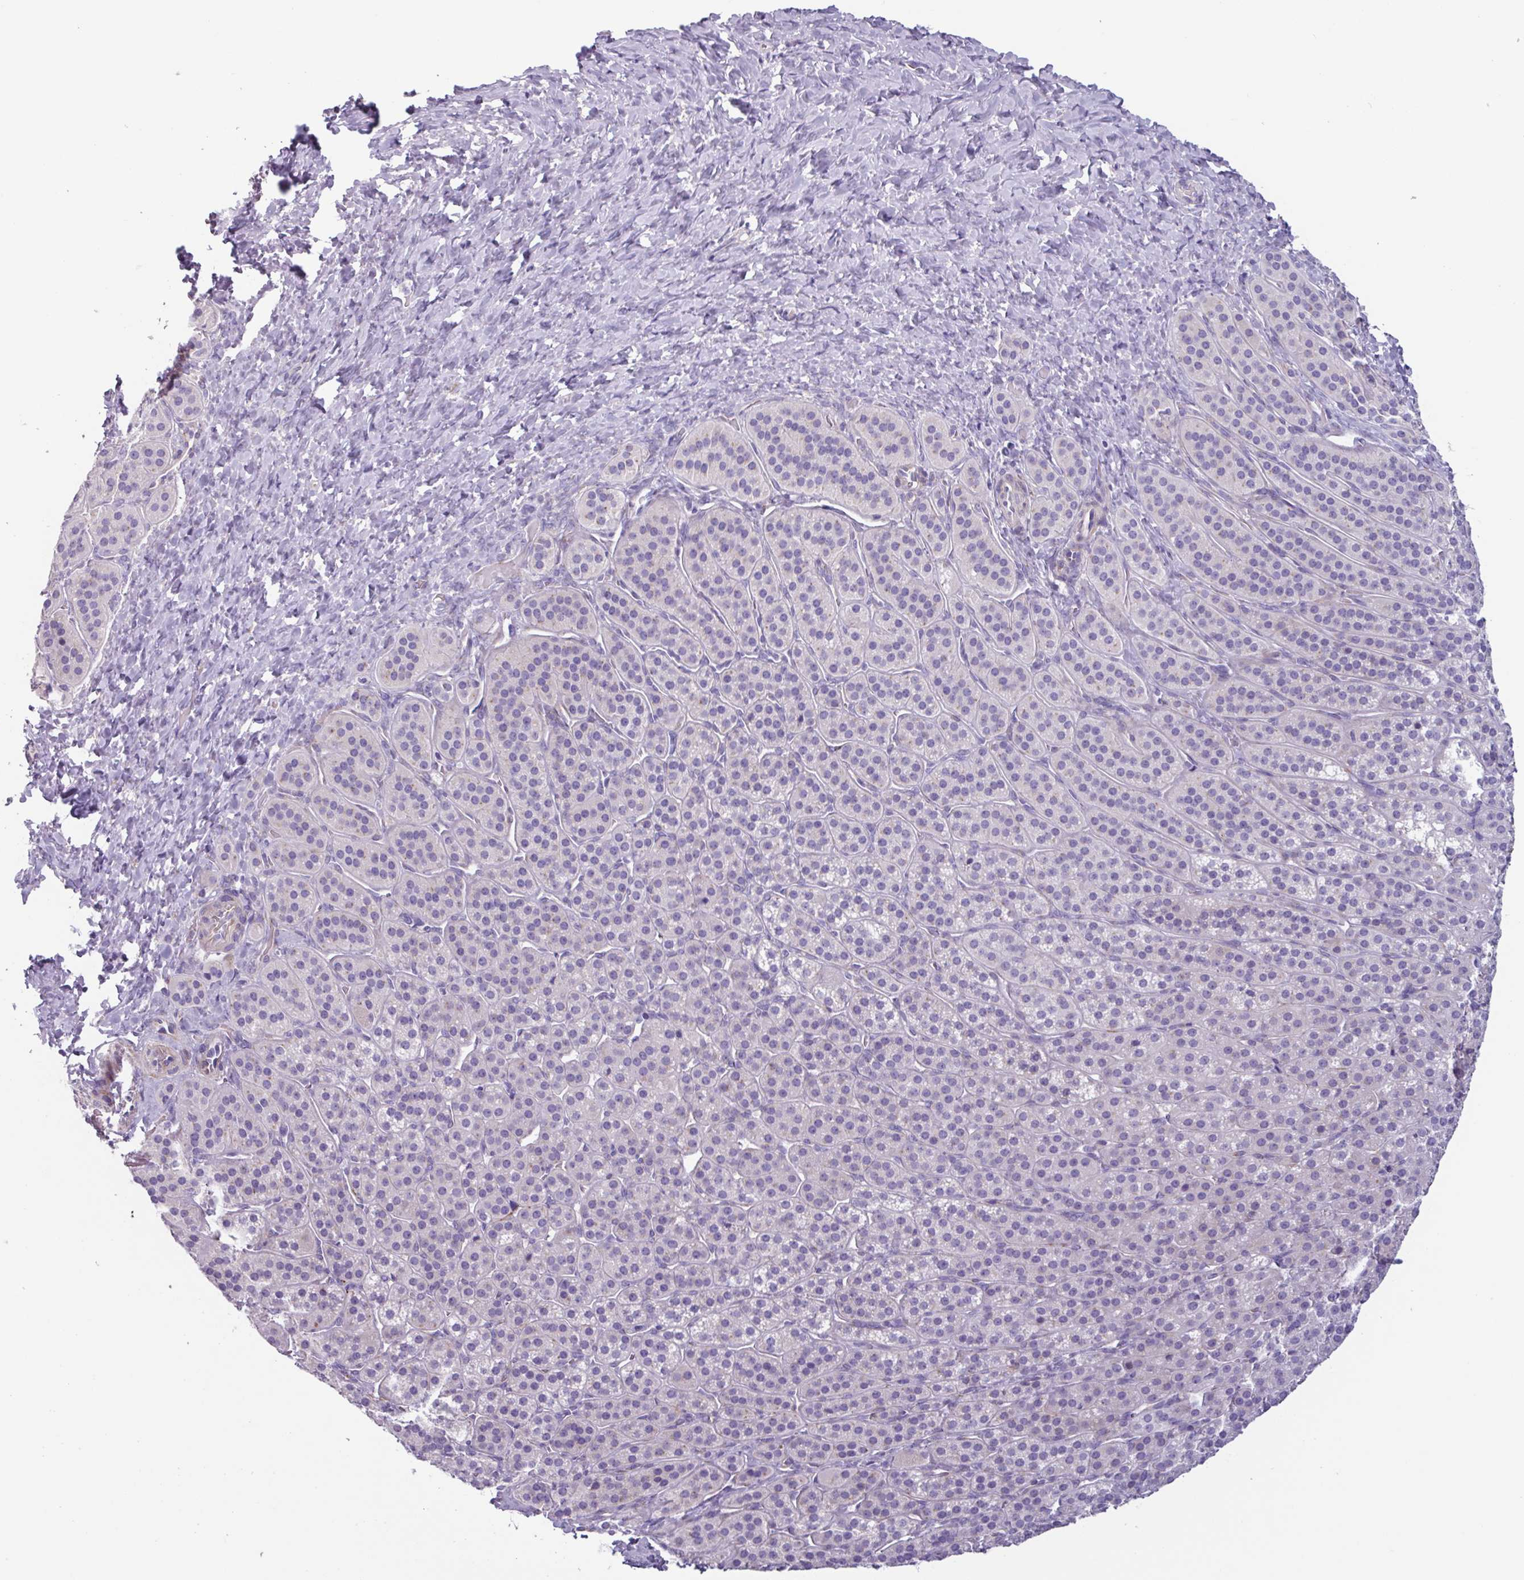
{"staining": {"intensity": "negative", "quantity": "none", "location": "none"}, "tissue": "adrenal gland", "cell_type": "Glandular cells", "image_type": "normal", "snomed": [{"axis": "morphology", "description": "Normal tissue, NOS"}, {"axis": "topography", "description": "Adrenal gland"}], "caption": "Adrenal gland stained for a protein using IHC demonstrates no positivity glandular cells.", "gene": "ADGRE1", "patient": {"sex": "female", "age": 41}}